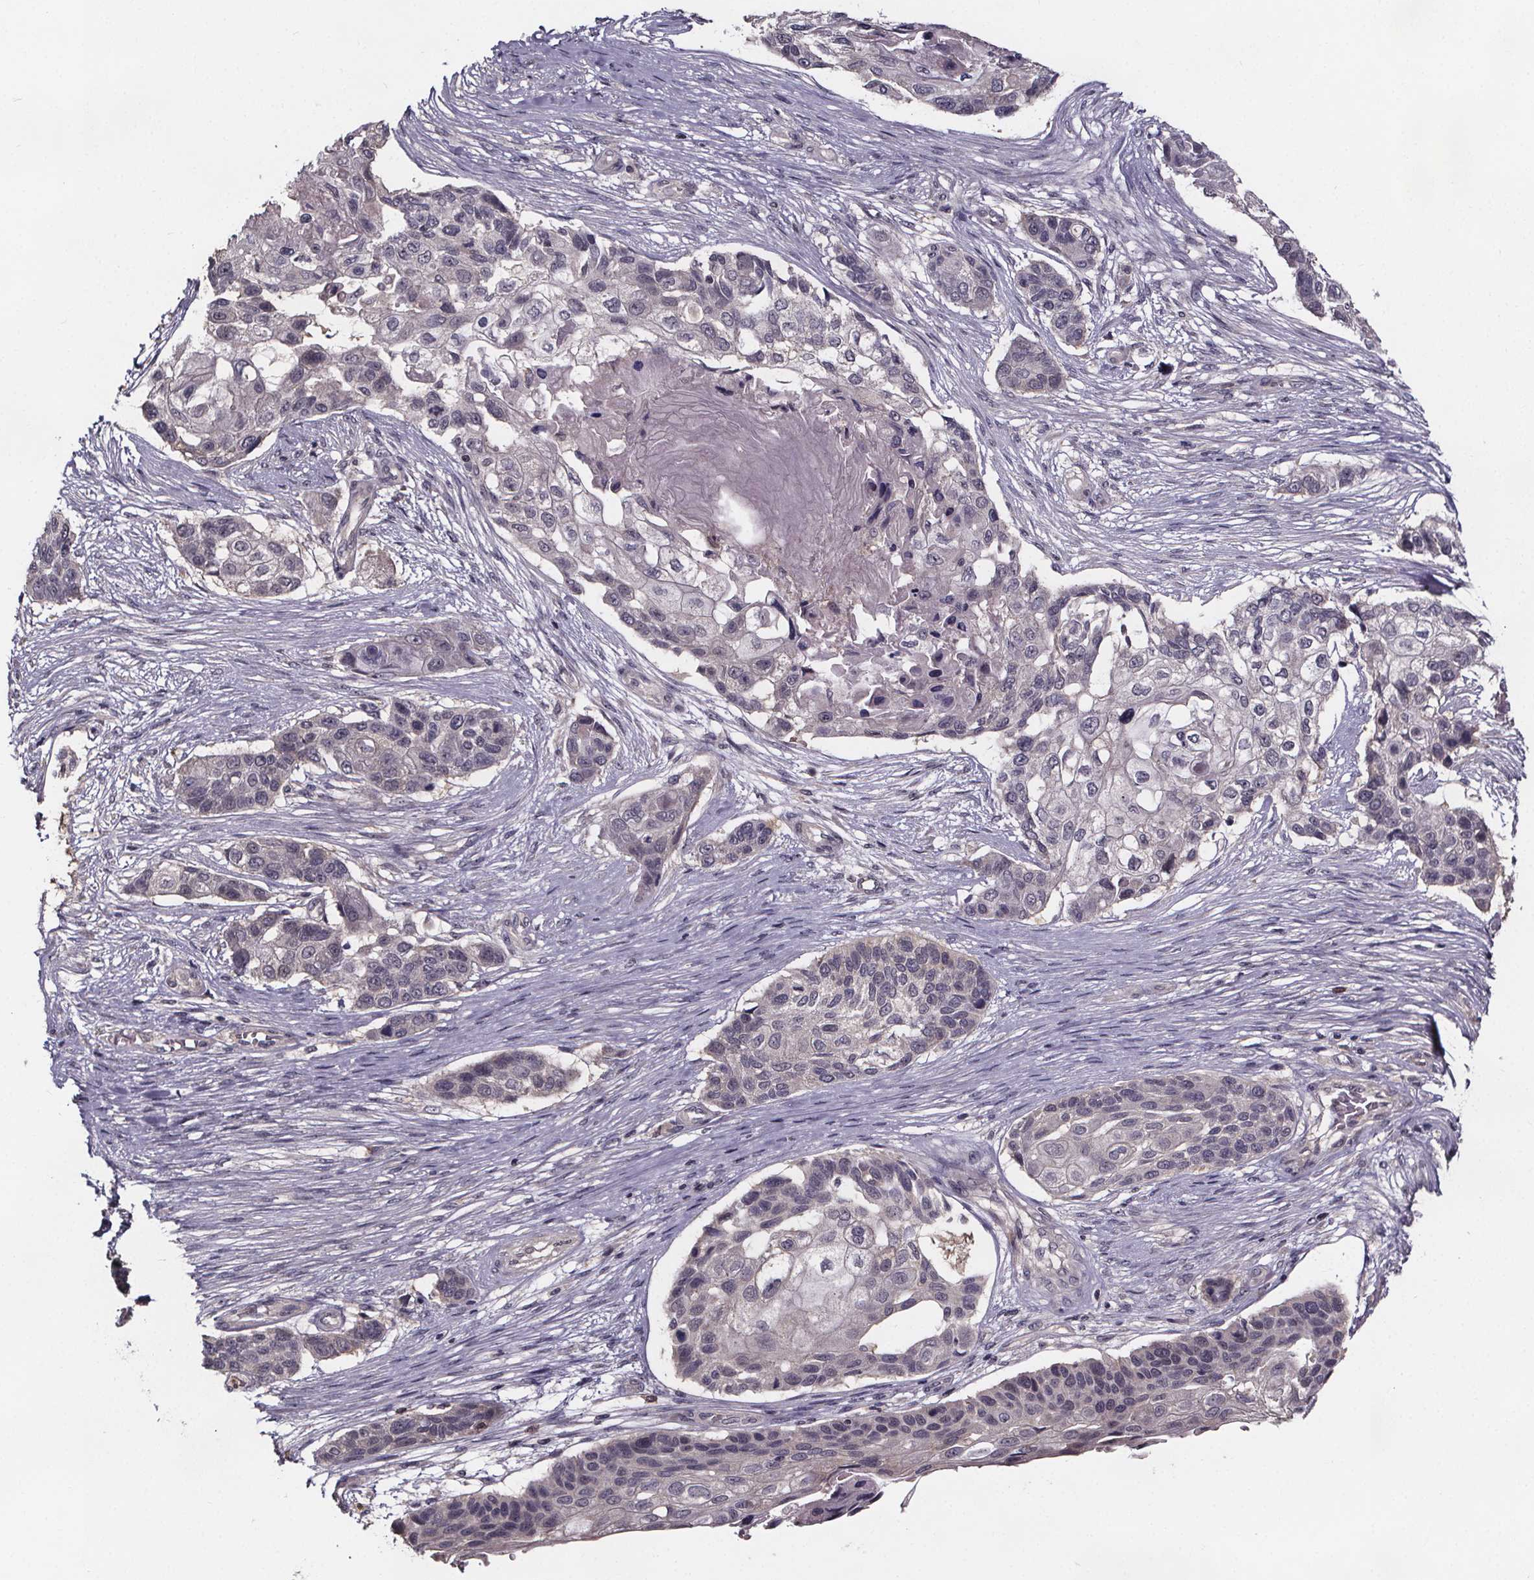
{"staining": {"intensity": "negative", "quantity": "none", "location": "none"}, "tissue": "lung cancer", "cell_type": "Tumor cells", "image_type": "cancer", "snomed": [{"axis": "morphology", "description": "Squamous cell carcinoma, NOS"}, {"axis": "topography", "description": "Lung"}], "caption": "An image of lung cancer stained for a protein exhibits no brown staining in tumor cells. (DAB IHC, high magnification).", "gene": "SMIM1", "patient": {"sex": "male", "age": 69}}